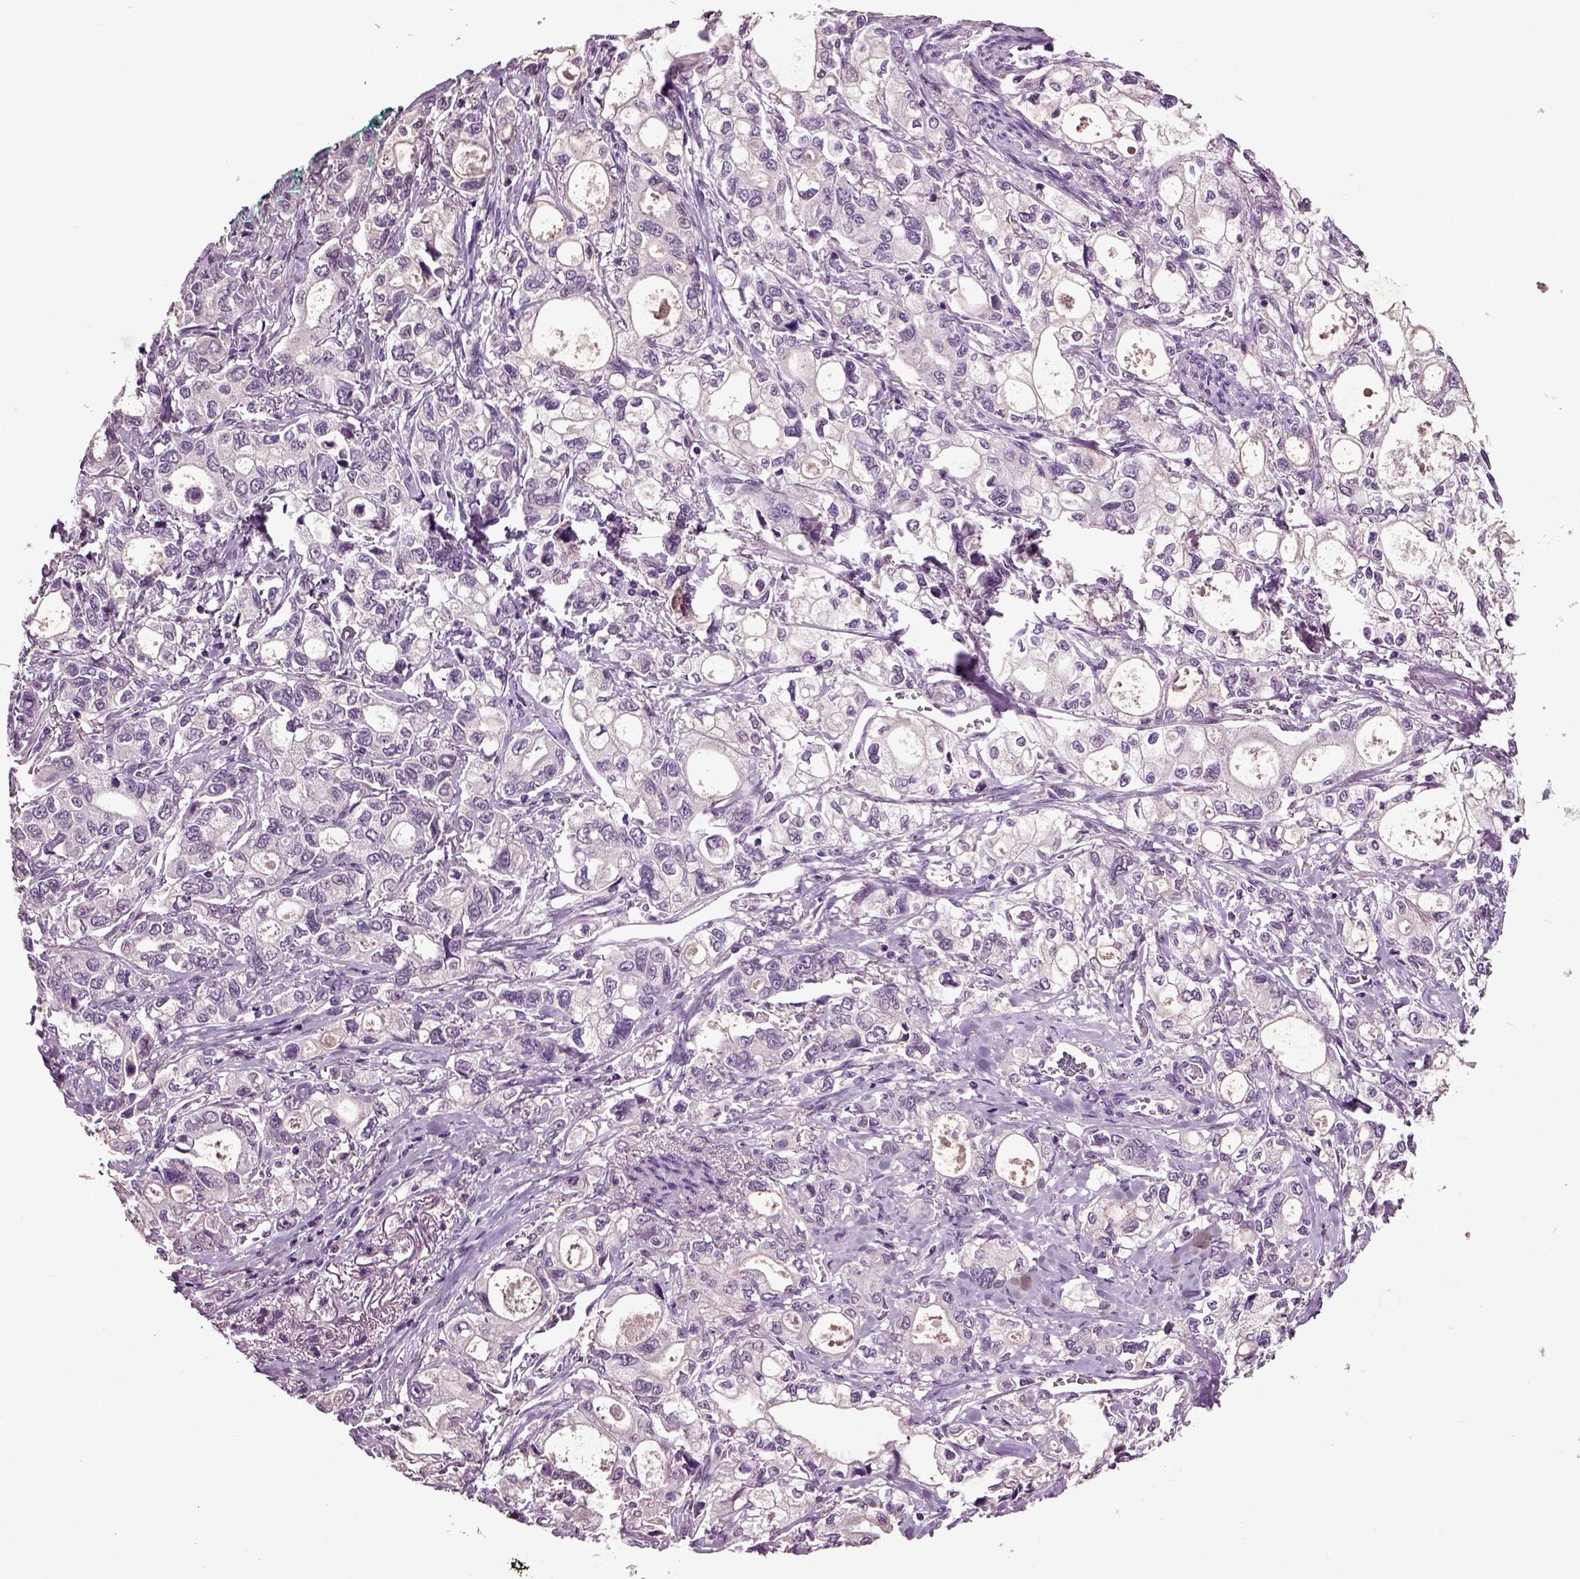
{"staining": {"intensity": "negative", "quantity": "none", "location": "none"}, "tissue": "stomach cancer", "cell_type": "Tumor cells", "image_type": "cancer", "snomed": [{"axis": "morphology", "description": "Adenocarcinoma, NOS"}, {"axis": "topography", "description": "Stomach"}], "caption": "Tumor cells are negative for brown protein staining in stomach cancer. Nuclei are stained in blue.", "gene": "CRHR1", "patient": {"sex": "male", "age": 63}}